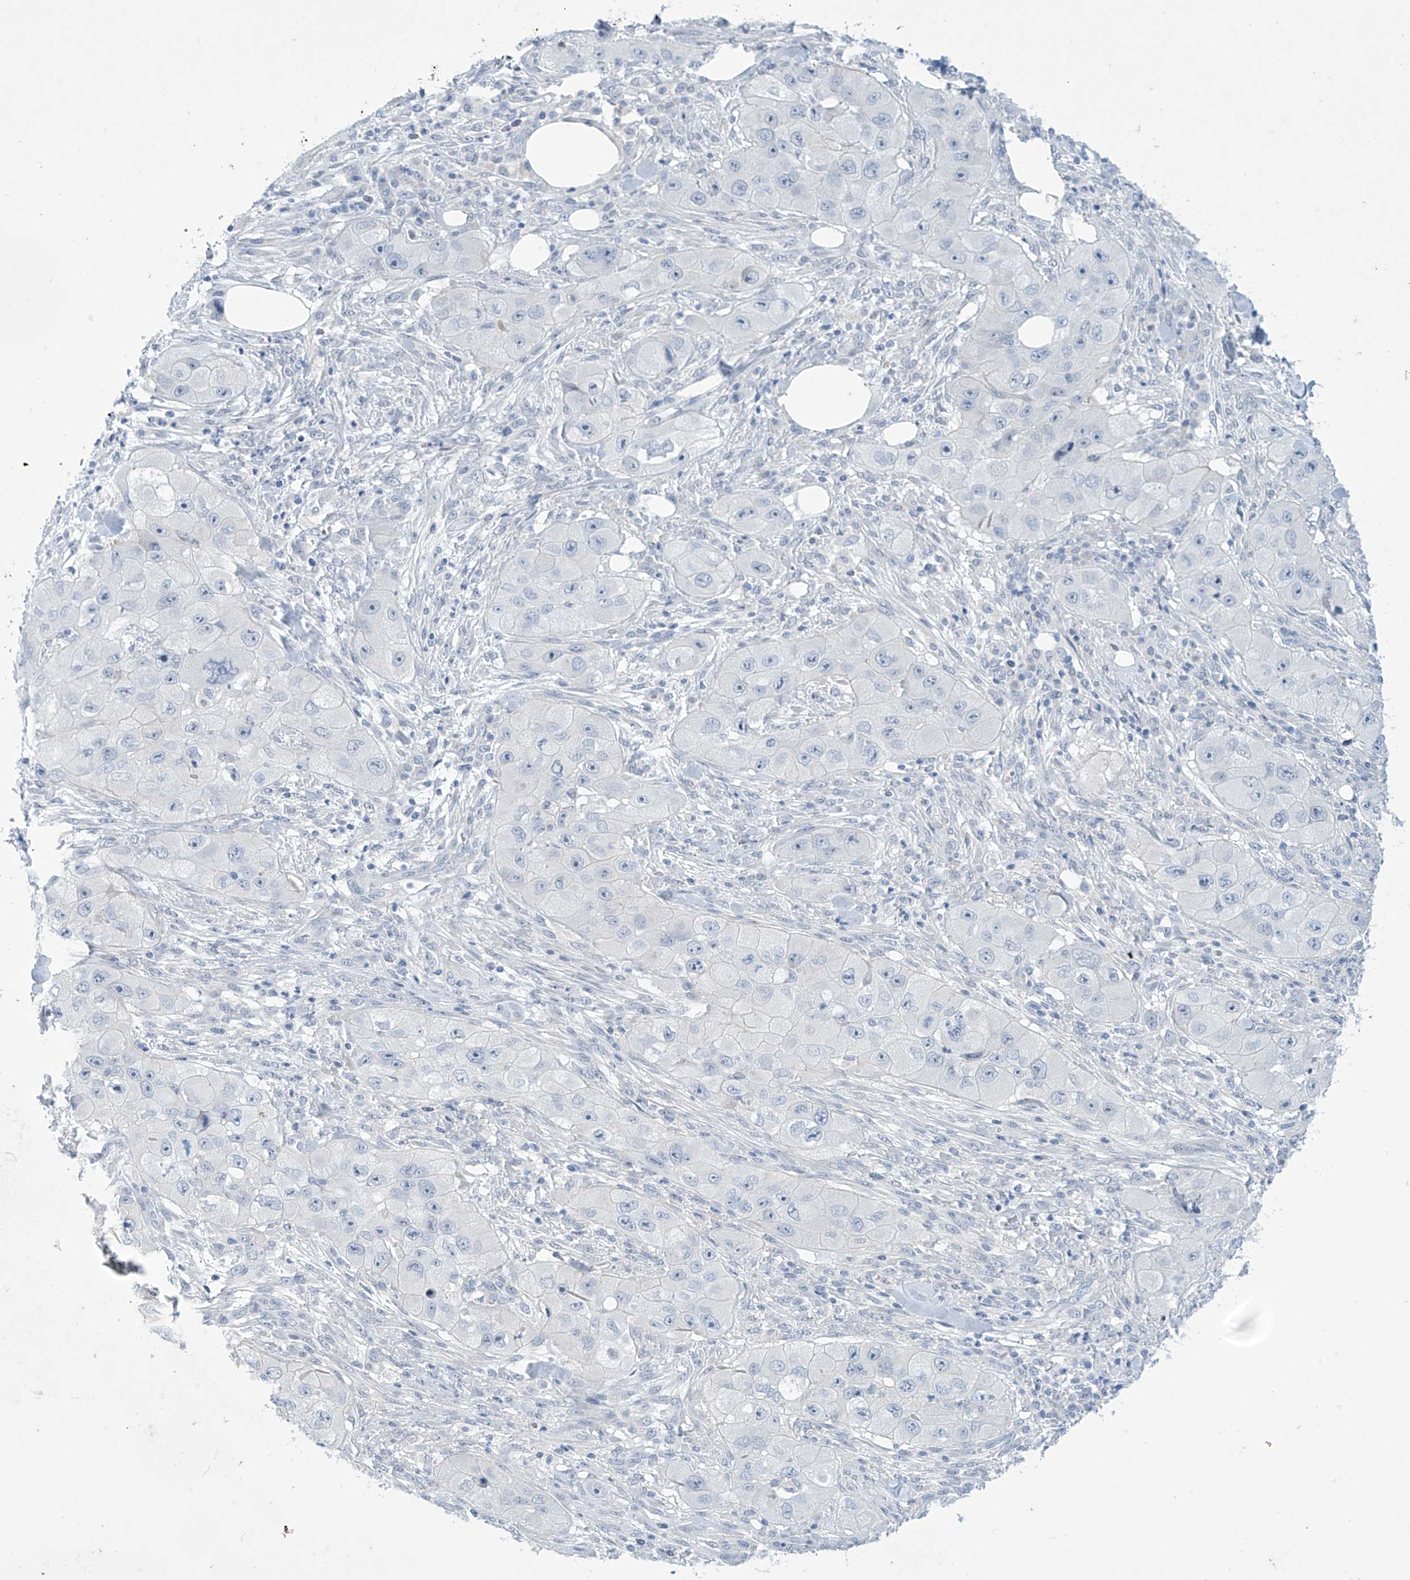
{"staining": {"intensity": "negative", "quantity": "none", "location": "none"}, "tissue": "skin cancer", "cell_type": "Tumor cells", "image_type": "cancer", "snomed": [{"axis": "morphology", "description": "Squamous cell carcinoma, NOS"}, {"axis": "topography", "description": "Skin"}, {"axis": "topography", "description": "Subcutis"}], "caption": "Tumor cells are negative for protein expression in human skin squamous cell carcinoma.", "gene": "SLC35A5", "patient": {"sex": "male", "age": 73}}